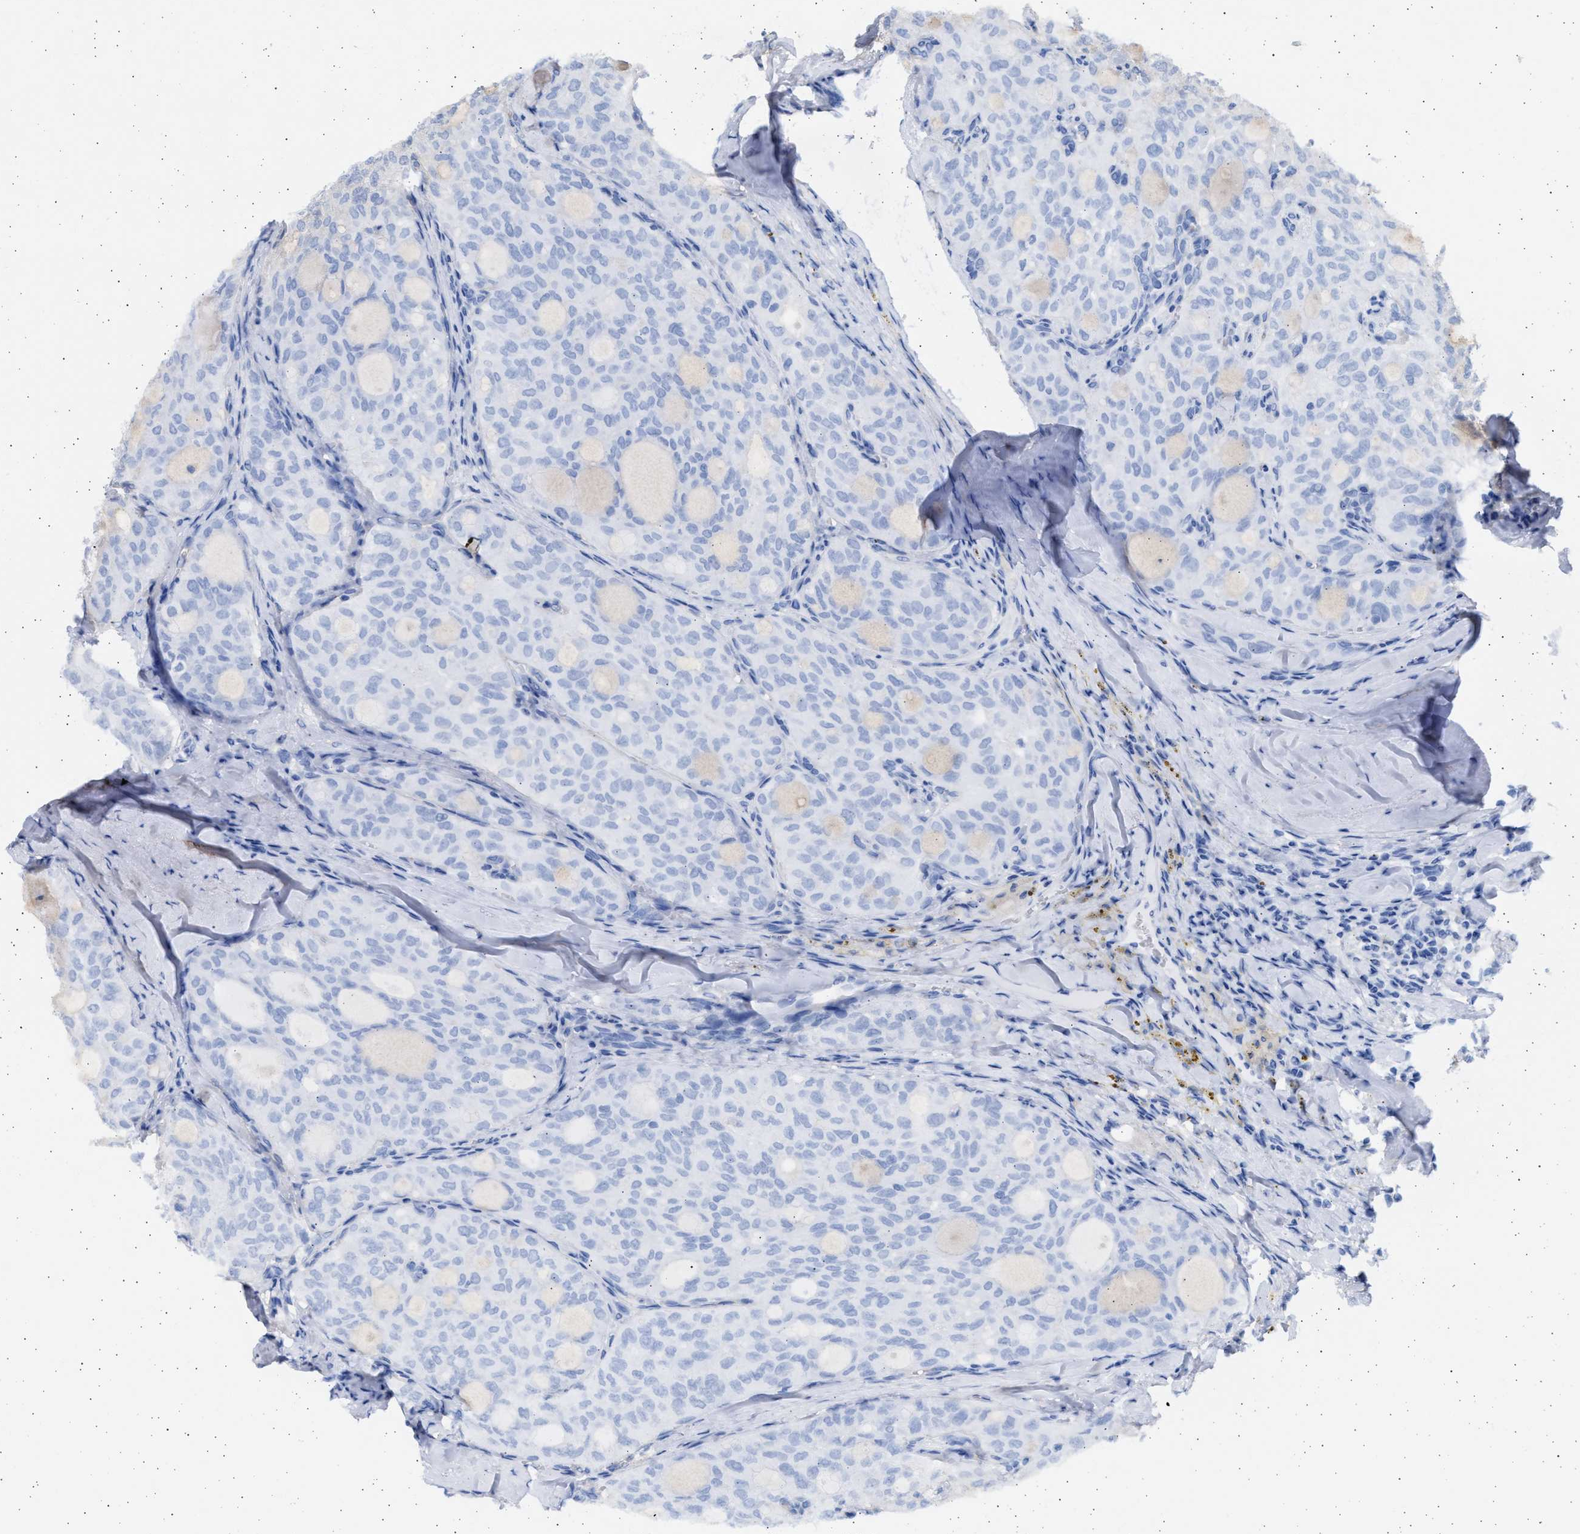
{"staining": {"intensity": "negative", "quantity": "none", "location": "none"}, "tissue": "thyroid cancer", "cell_type": "Tumor cells", "image_type": "cancer", "snomed": [{"axis": "morphology", "description": "Follicular adenoma carcinoma, NOS"}, {"axis": "topography", "description": "Thyroid gland"}], "caption": "Human thyroid cancer stained for a protein using immunohistochemistry reveals no expression in tumor cells.", "gene": "NBR1", "patient": {"sex": "male", "age": 75}}